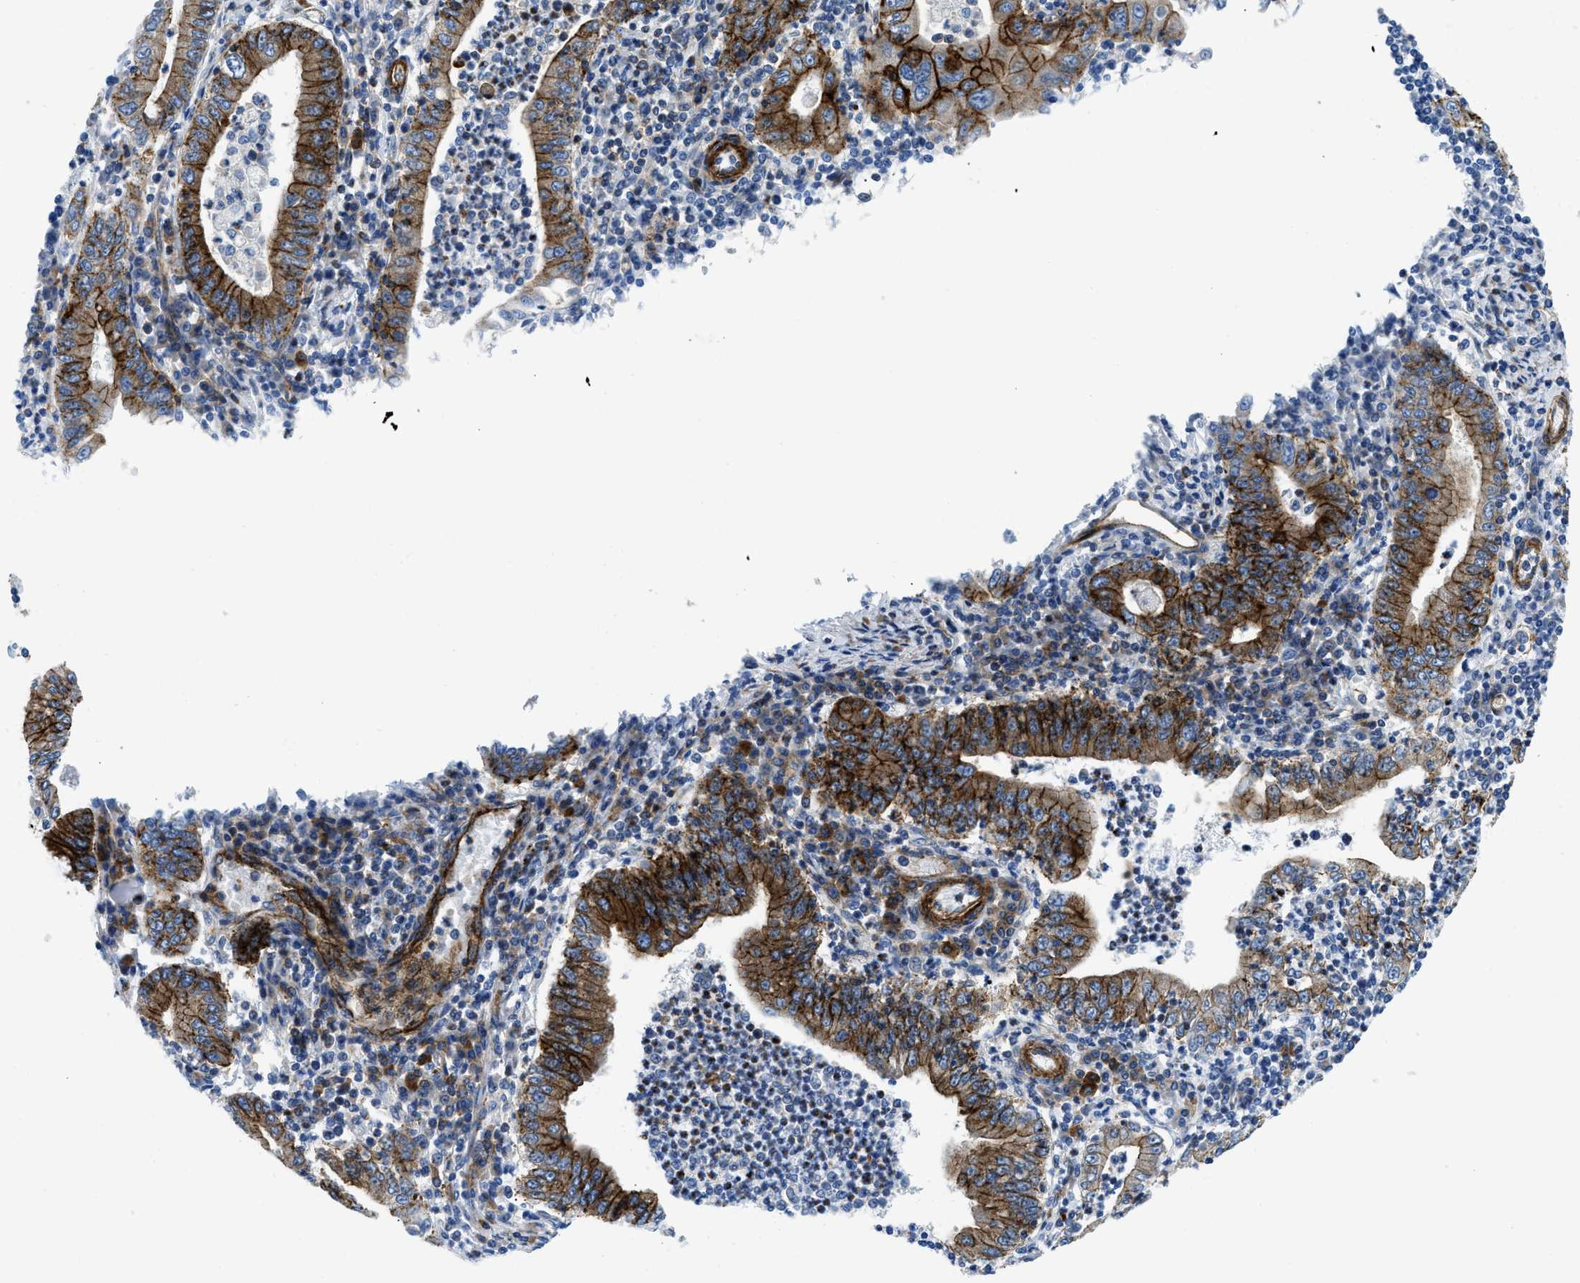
{"staining": {"intensity": "strong", "quantity": ">75%", "location": "cytoplasmic/membranous"}, "tissue": "stomach cancer", "cell_type": "Tumor cells", "image_type": "cancer", "snomed": [{"axis": "morphology", "description": "Normal tissue, NOS"}, {"axis": "morphology", "description": "Adenocarcinoma, NOS"}, {"axis": "topography", "description": "Esophagus"}, {"axis": "topography", "description": "Stomach, upper"}, {"axis": "topography", "description": "Peripheral nerve tissue"}], "caption": "Stomach adenocarcinoma was stained to show a protein in brown. There is high levels of strong cytoplasmic/membranous positivity in approximately >75% of tumor cells.", "gene": "CUTA", "patient": {"sex": "male", "age": 62}}